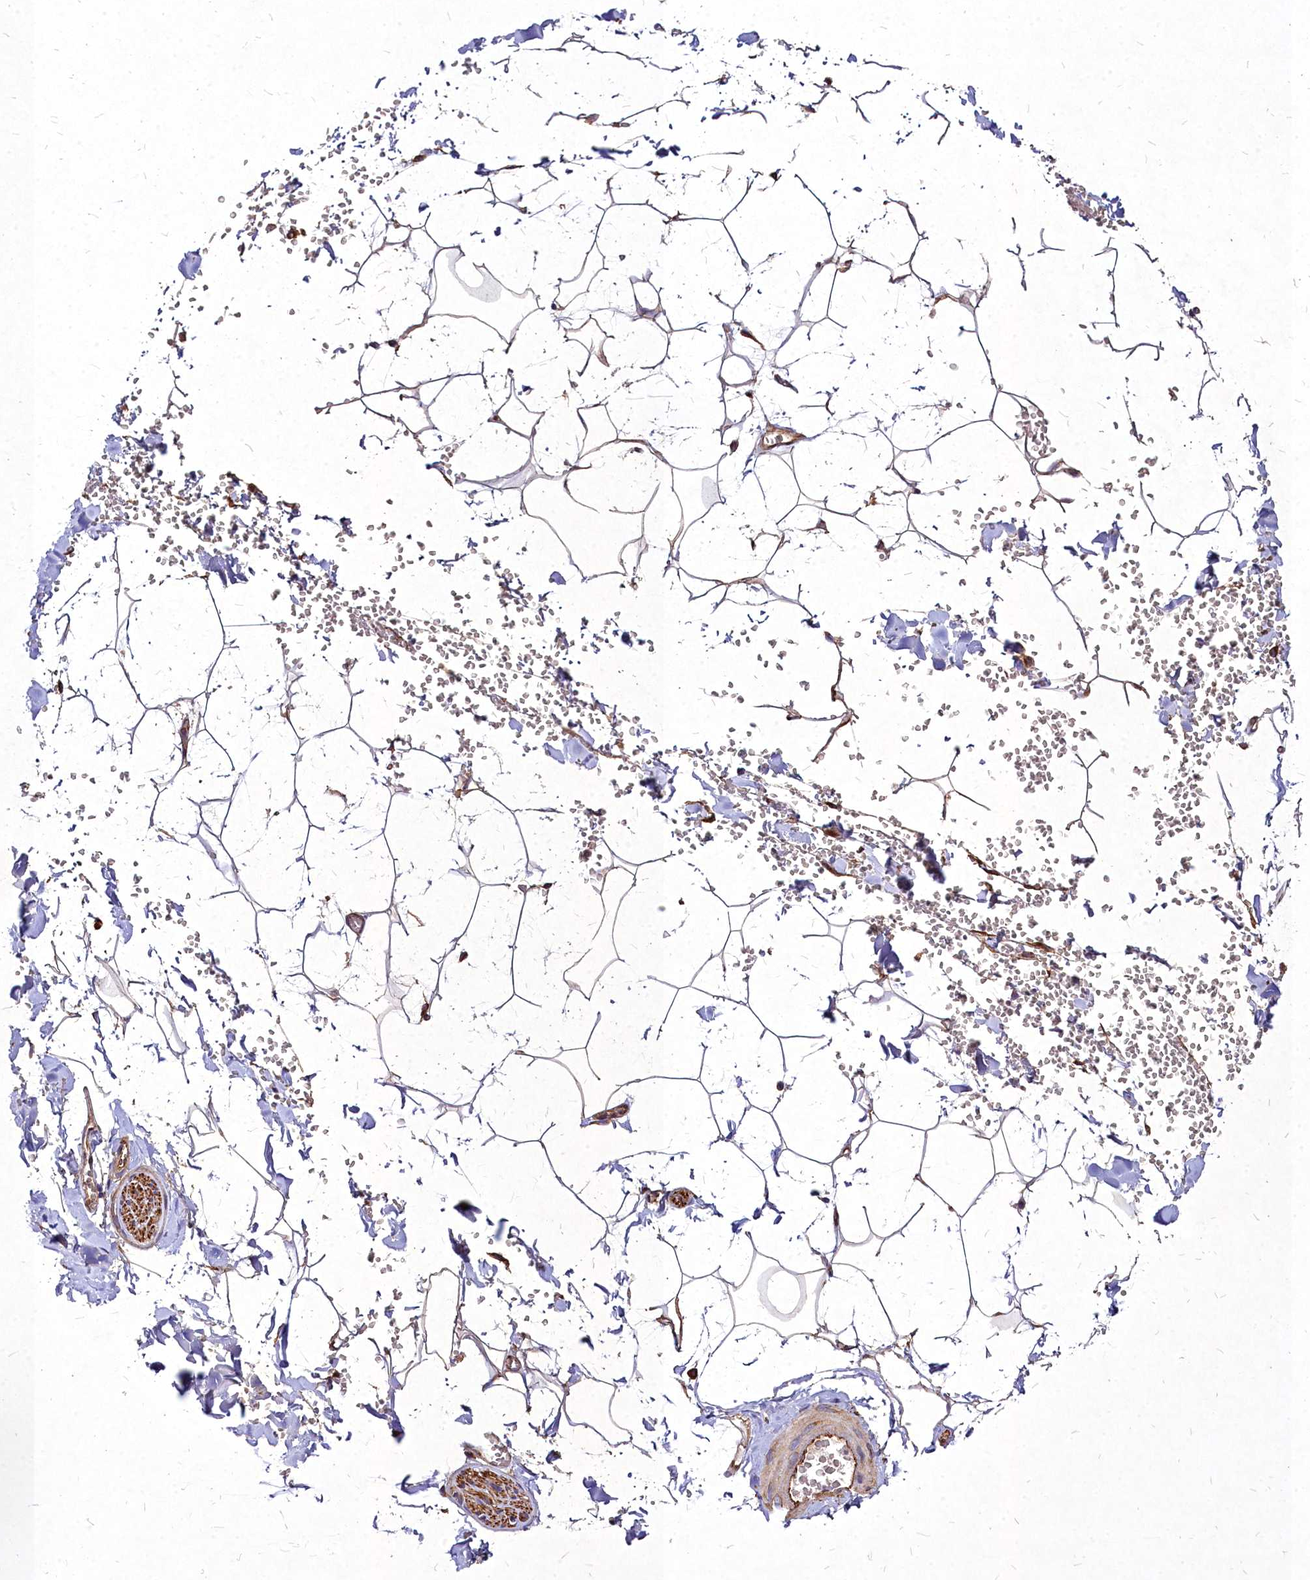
{"staining": {"intensity": "moderate", "quantity": ">75%", "location": "cytoplasmic/membranous"}, "tissue": "adipose tissue", "cell_type": "Adipocytes", "image_type": "normal", "snomed": [{"axis": "morphology", "description": "Normal tissue, NOS"}, {"axis": "topography", "description": "Gallbladder"}, {"axis": "topography", "description": "Peripheral nerve tissue"}], "caption": "Protein staining of normal adipose tissue demonstrates moderate cytoplasmic/membranous positivity in about >75% of adipocytes. The protein is stained brown, and the nuclei are stained in blue (DAB IHC with brightfield microscopy, high magnification).", "gene": "SKA1", "patient": {"sex": "male", "age": 38}}